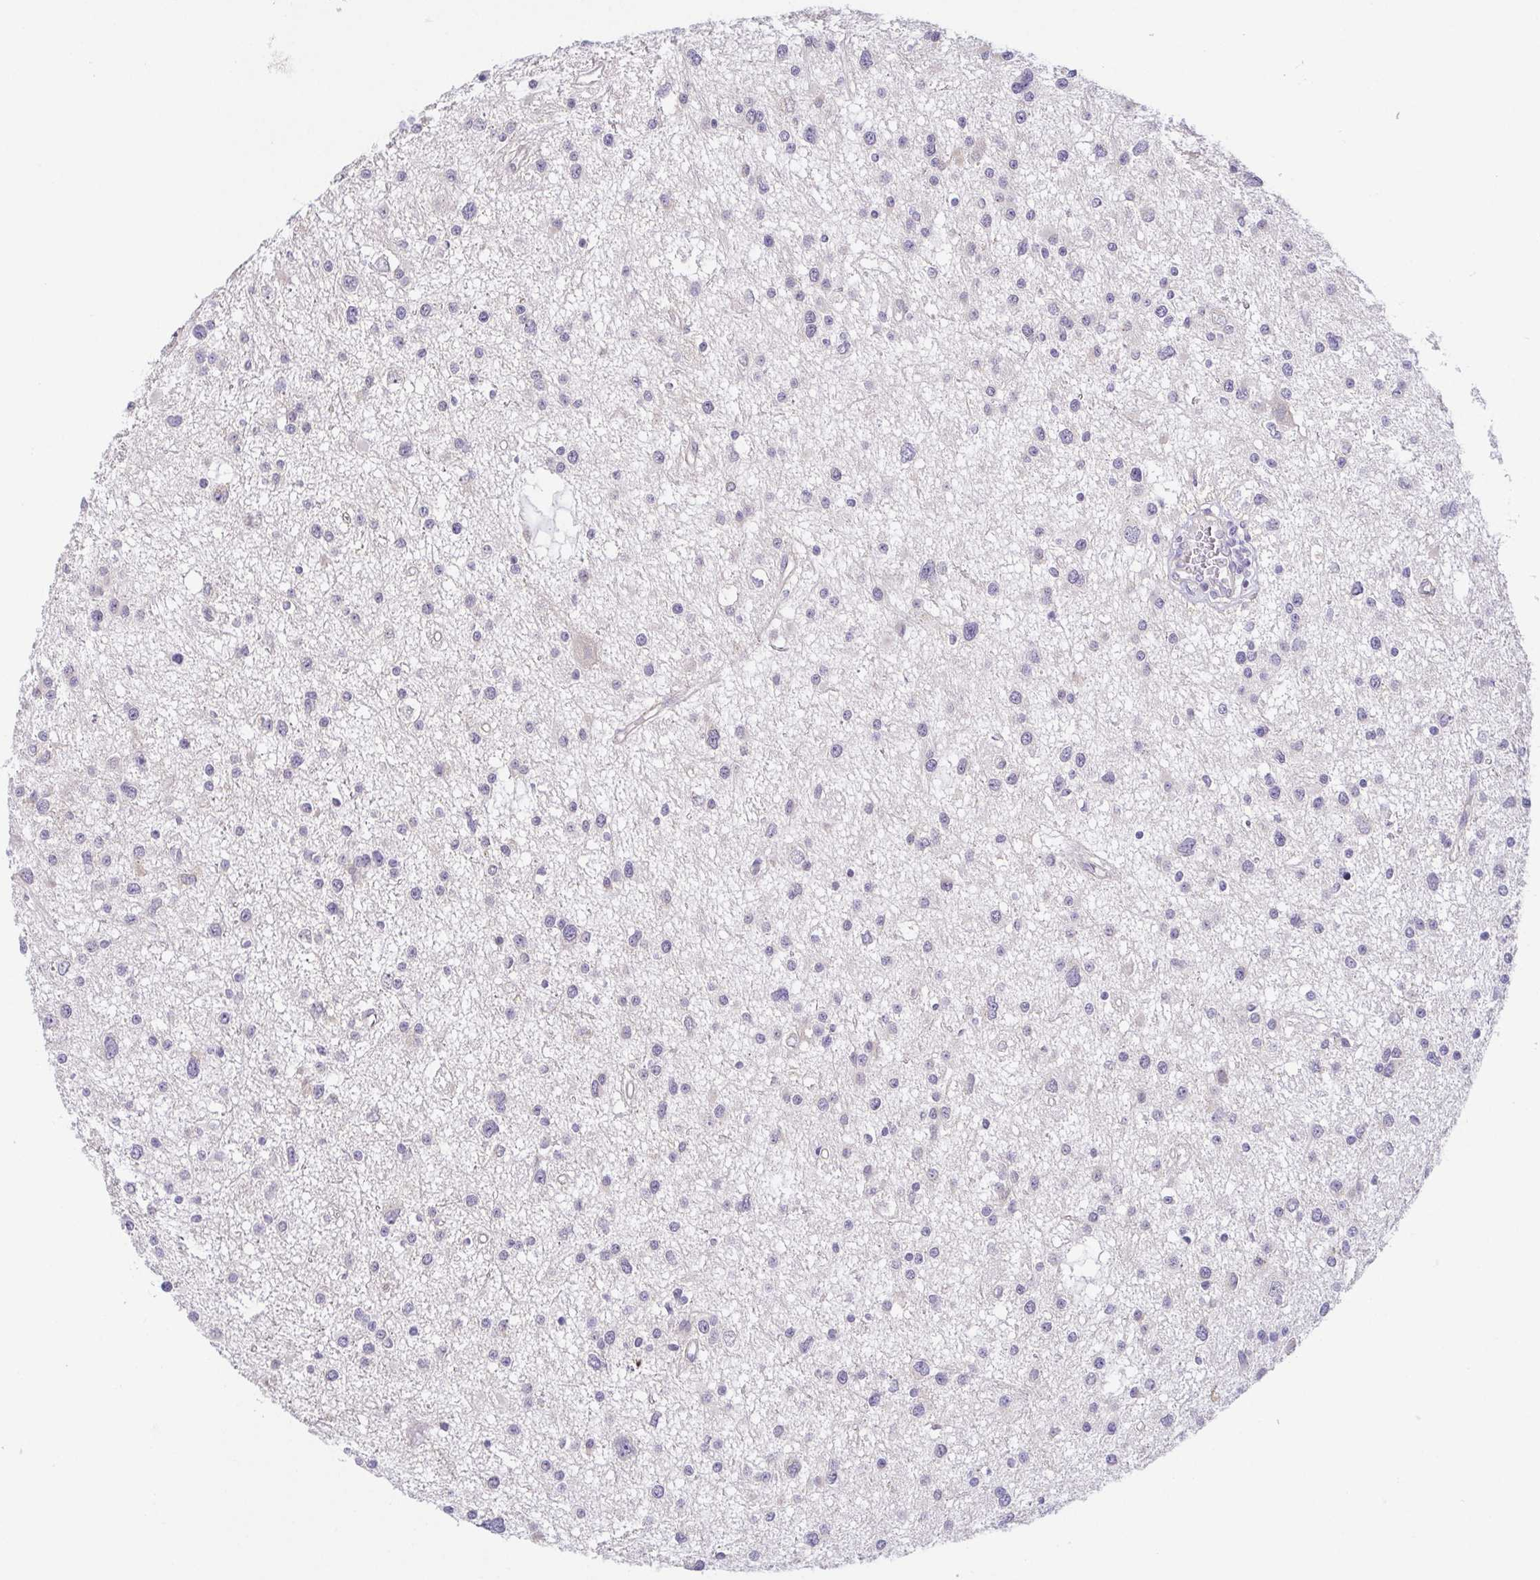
{"staining": {"intensity": "negative", "quantity": "none", "location": "none"}, "tissue": "glioma", "cell_type": "Tumor cells", "image_type": "cancer", "snomed": [{"axis": "morphology", "description": "Glioma, malignant, High grade"}, {"axis": "topography", "description": "Brain"}], "caption": "Tumor cells show no significant protein expression in glioma.", "gene": "KRTDAP", "patient": {"sex": "male", "age": 54}}